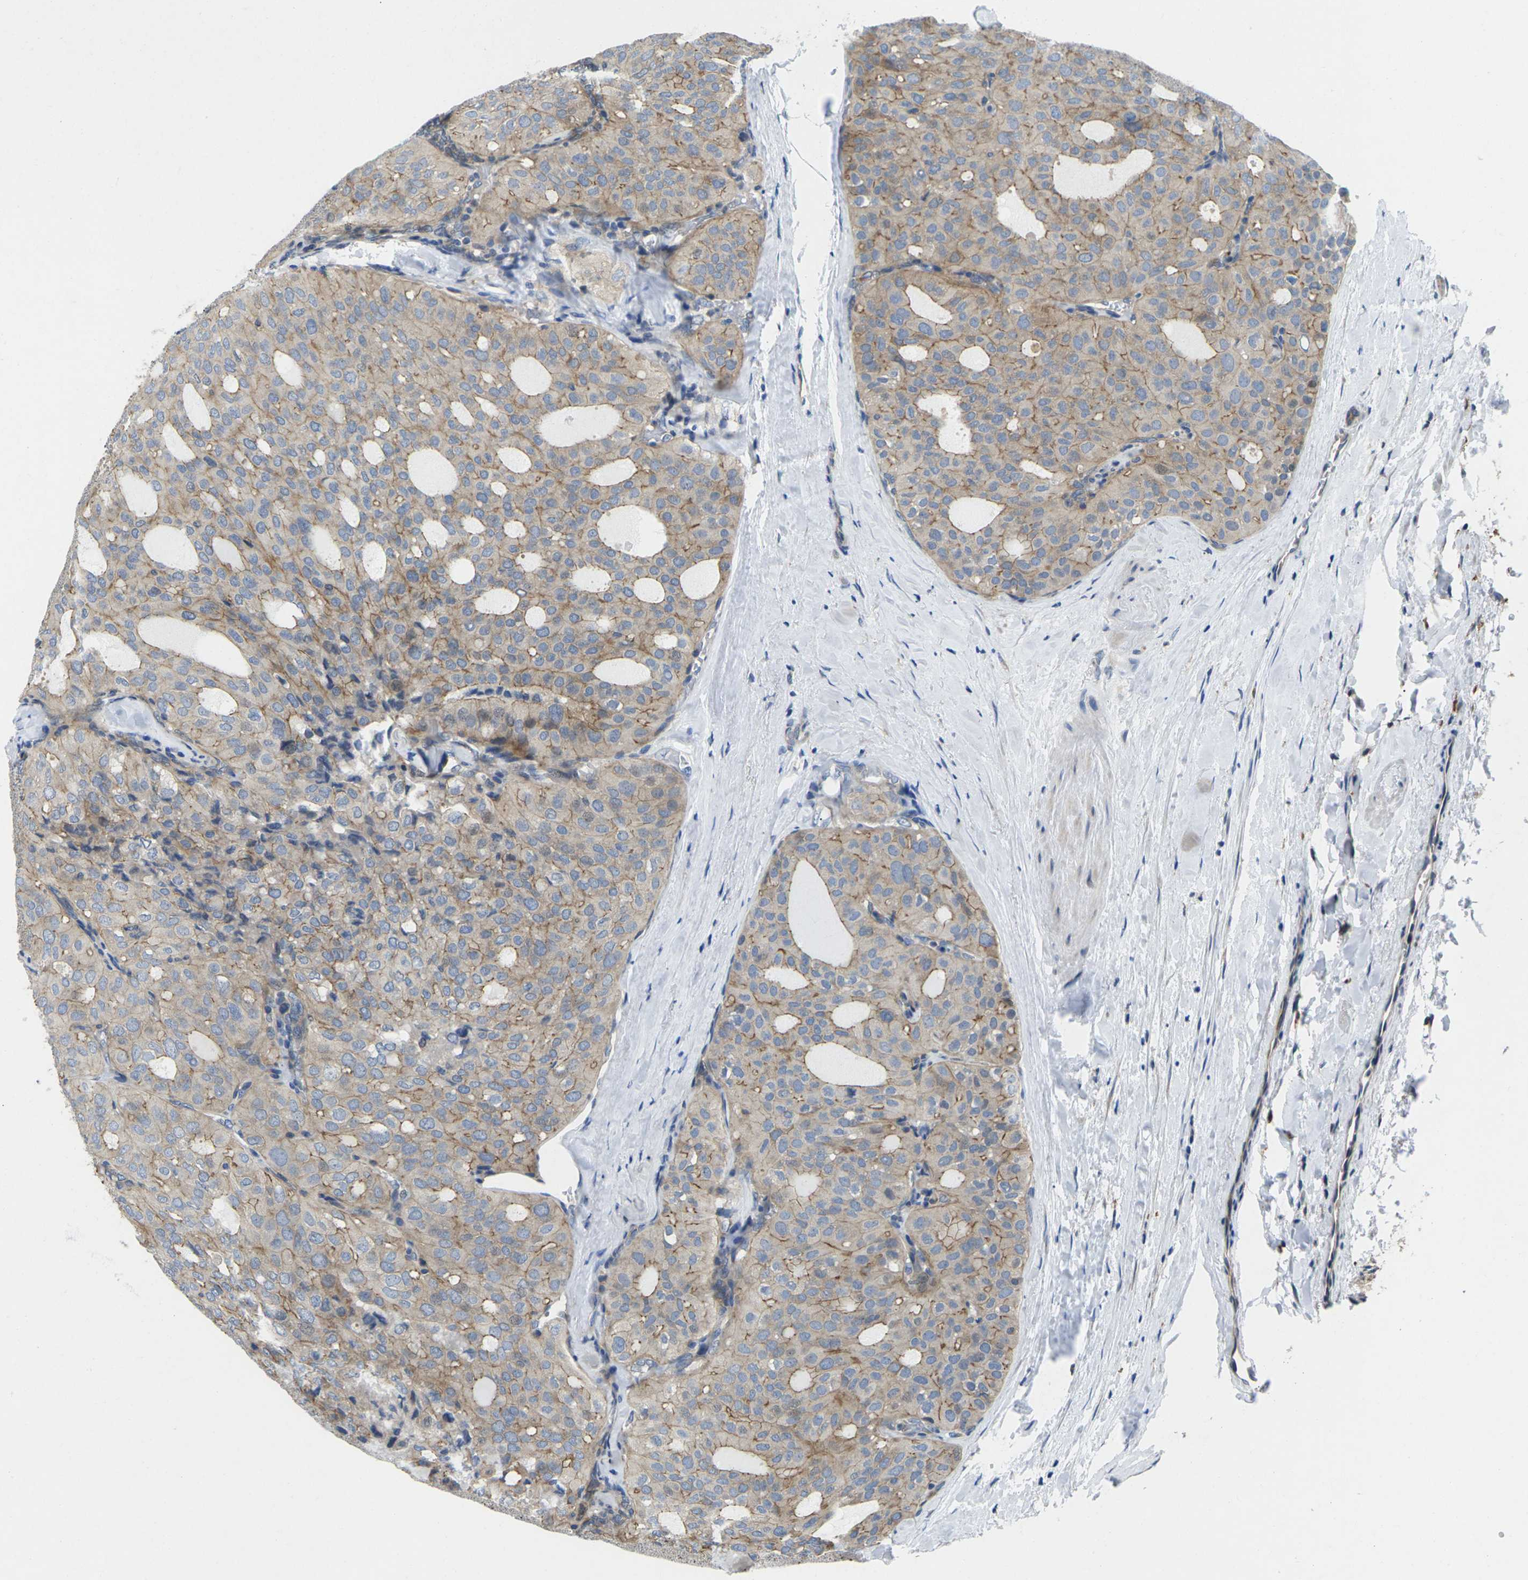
{"staining": {"intensity": "moderate", "quantity": ">75%", "location": "cytoplasmic/membranous"}, "tissue": "thyroid cancer", "cell_type": "Tumor cells", "image_type": "cancer", "snomed": [{"axis": "morphology", "description": "Follicular adenoma carcinoma, NOS"}, {"axis": "topography", "description": "Thyroid gland"}], "caption": "This photomicrograph reveals IHC staining of human thyroid follicular adenoma carcinoma, with medium moderate cytoplasmic/membranous staining in approximately >75% of tumor cells.", "gene": "SCNN1A", "patient": {"sex": "male", "age": 75}}